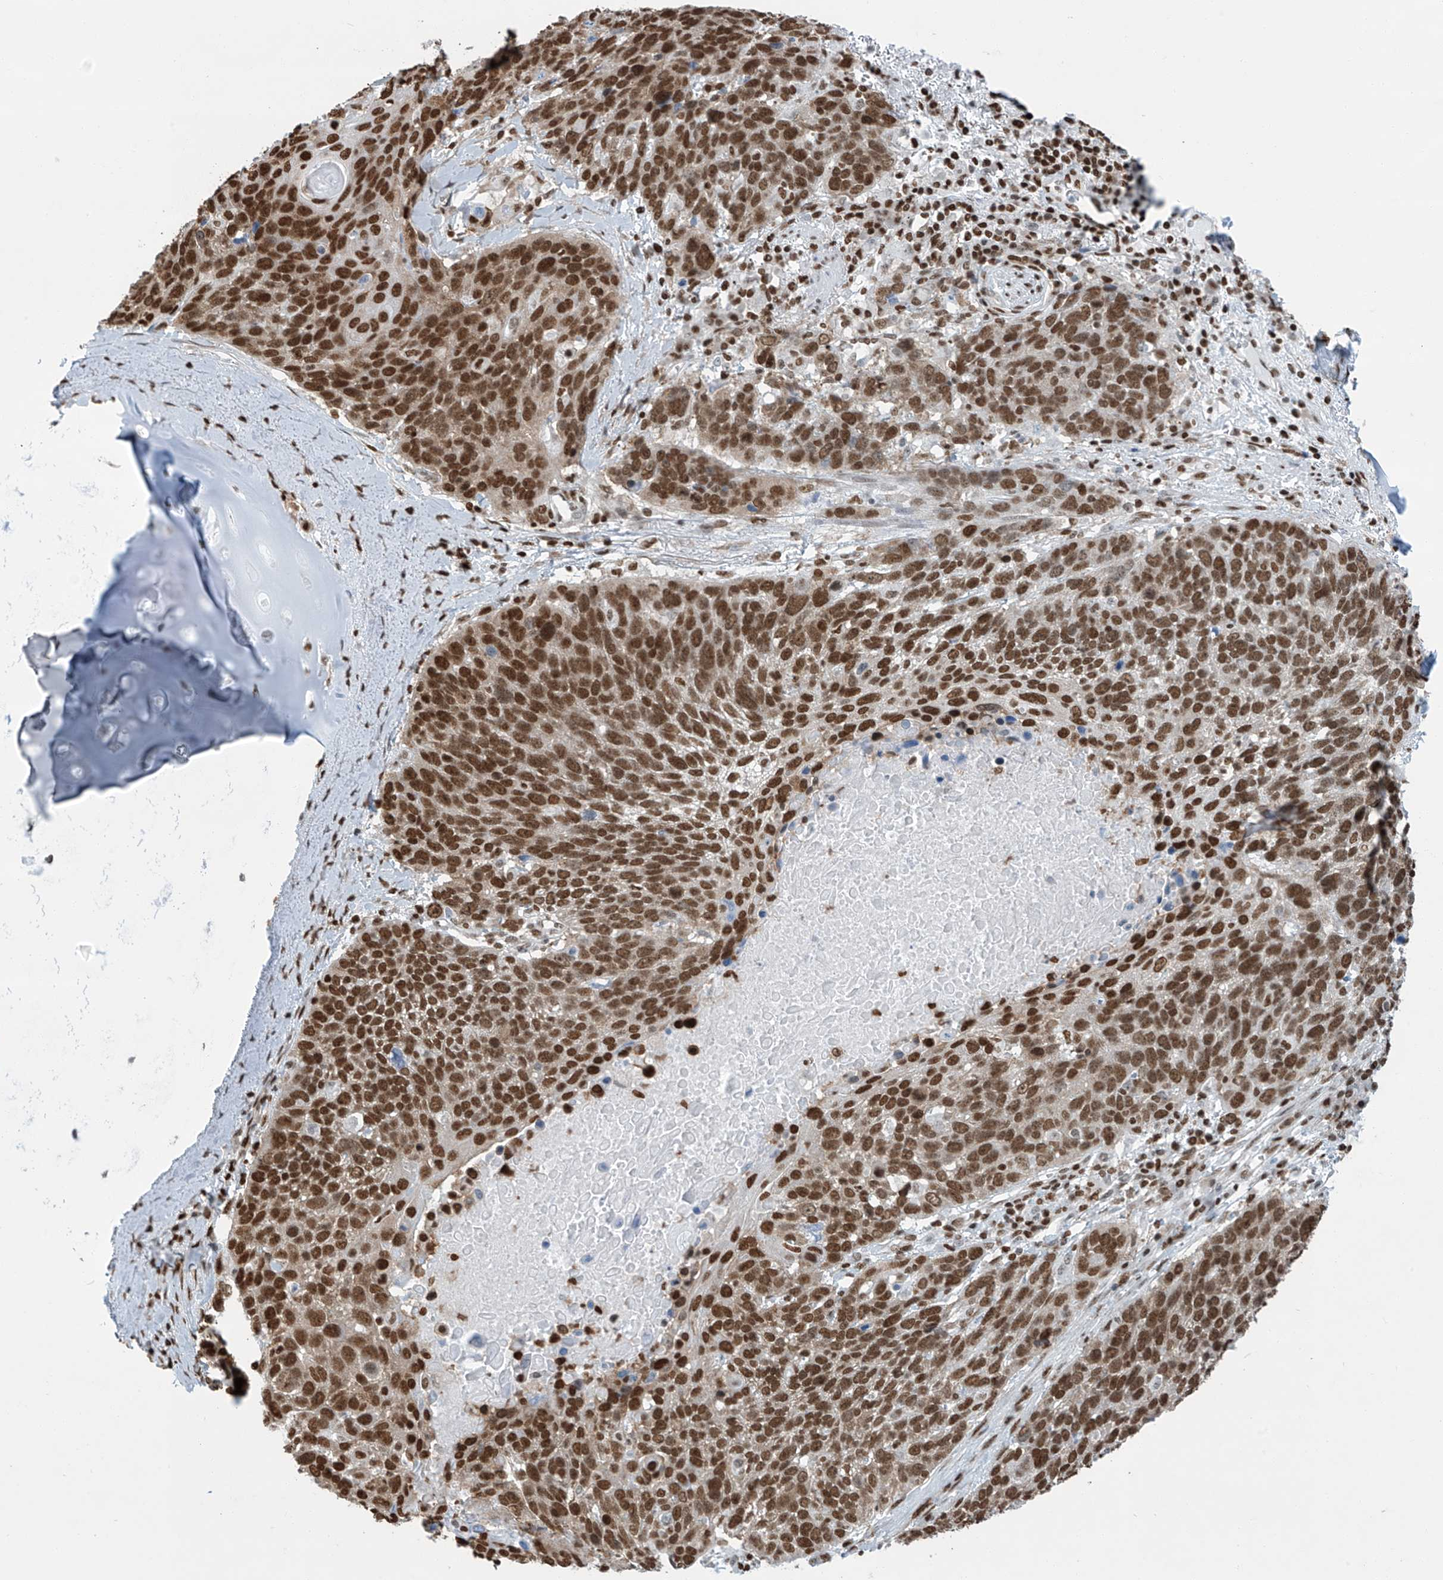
{"staining": {"intensity": "strong", "quantity": ">75%", "location": "nuclear"}, "tissue": "lung cancer", "cell_type": "Tumor cells", "image_type": "cancer", "snomed": [{"axis": "morphology", "description": "Squamous cell carcinoma, NOS"}, {"axis": "topography", "description": "Lung"}], "caption": "This photomicrograph shows immunohistochemistry (IHC) staining of human lung squamous cell carcinoma, with high strong nuclear positivity in about >75% of tumor cells.", "gene": "SARNP", "patient": {"sex": "male", "age": 66}}